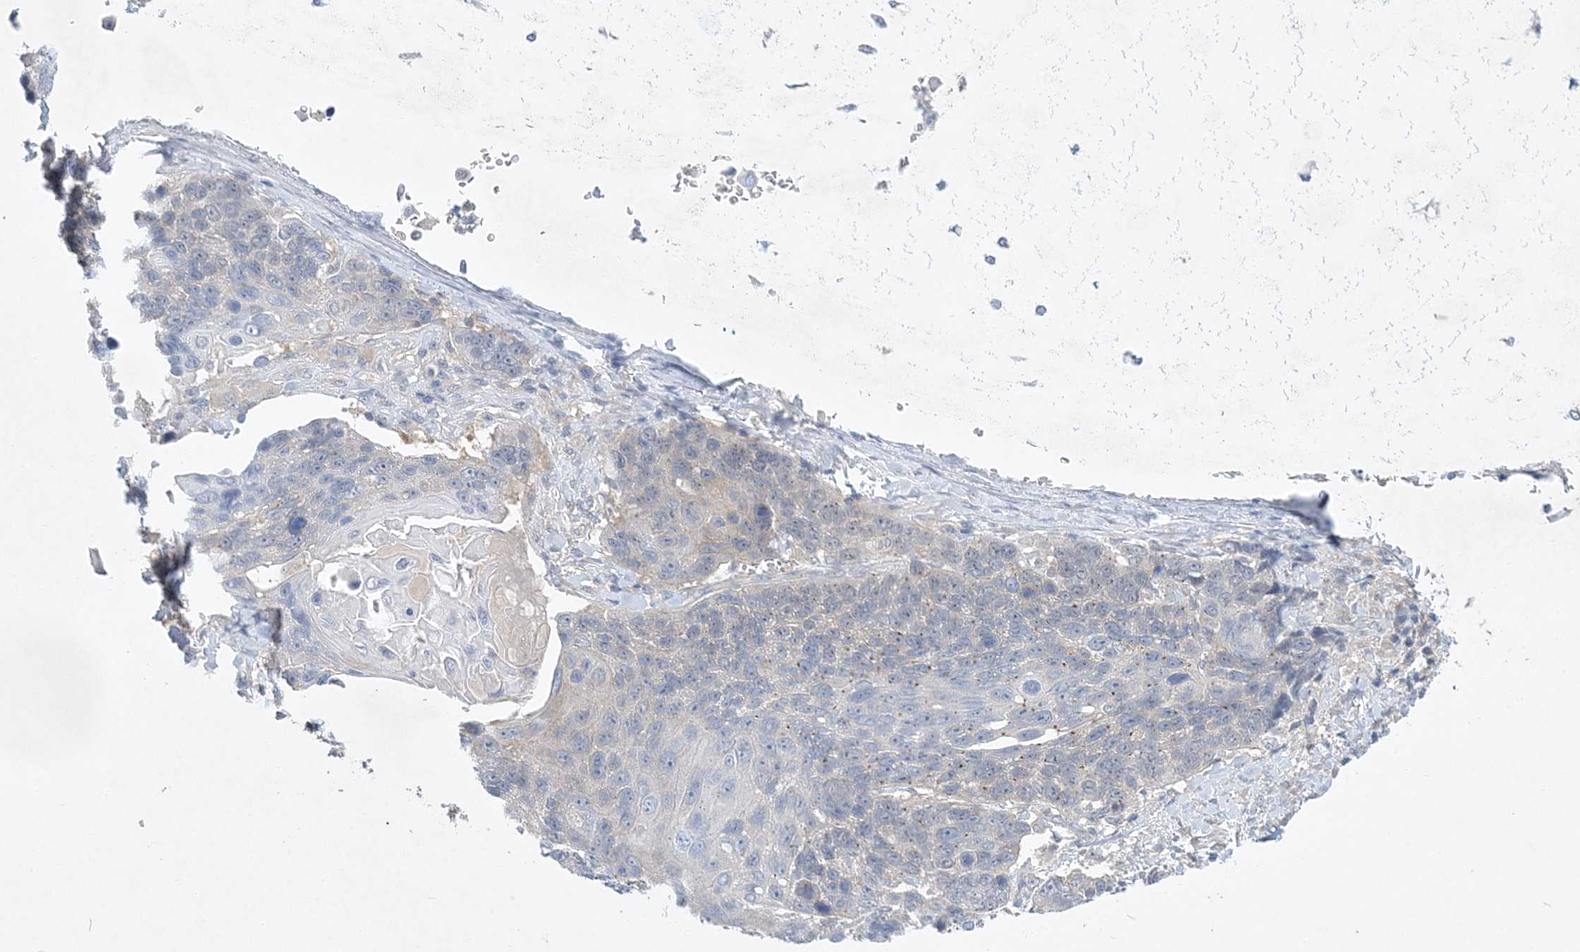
{"staining": {"intensity": "negative", "quantity": "none", "location": "none"}, "tissue": "lung cancer", "cell_type": "Tumor cells", "image_type": "cancer", "snomed": [{"axis": "morphology", "description": "Squamous cell carcinoma, NOS"}, {"axis": "topography", "description": "Lung"}], "caption": "Immunohistochemical staining of human lung cancer (squamous cell carcinoma) displays no significant expression in tumor cells.", "gene": "ANKRD35", "patient": {"sex": "male", "age": 66}}